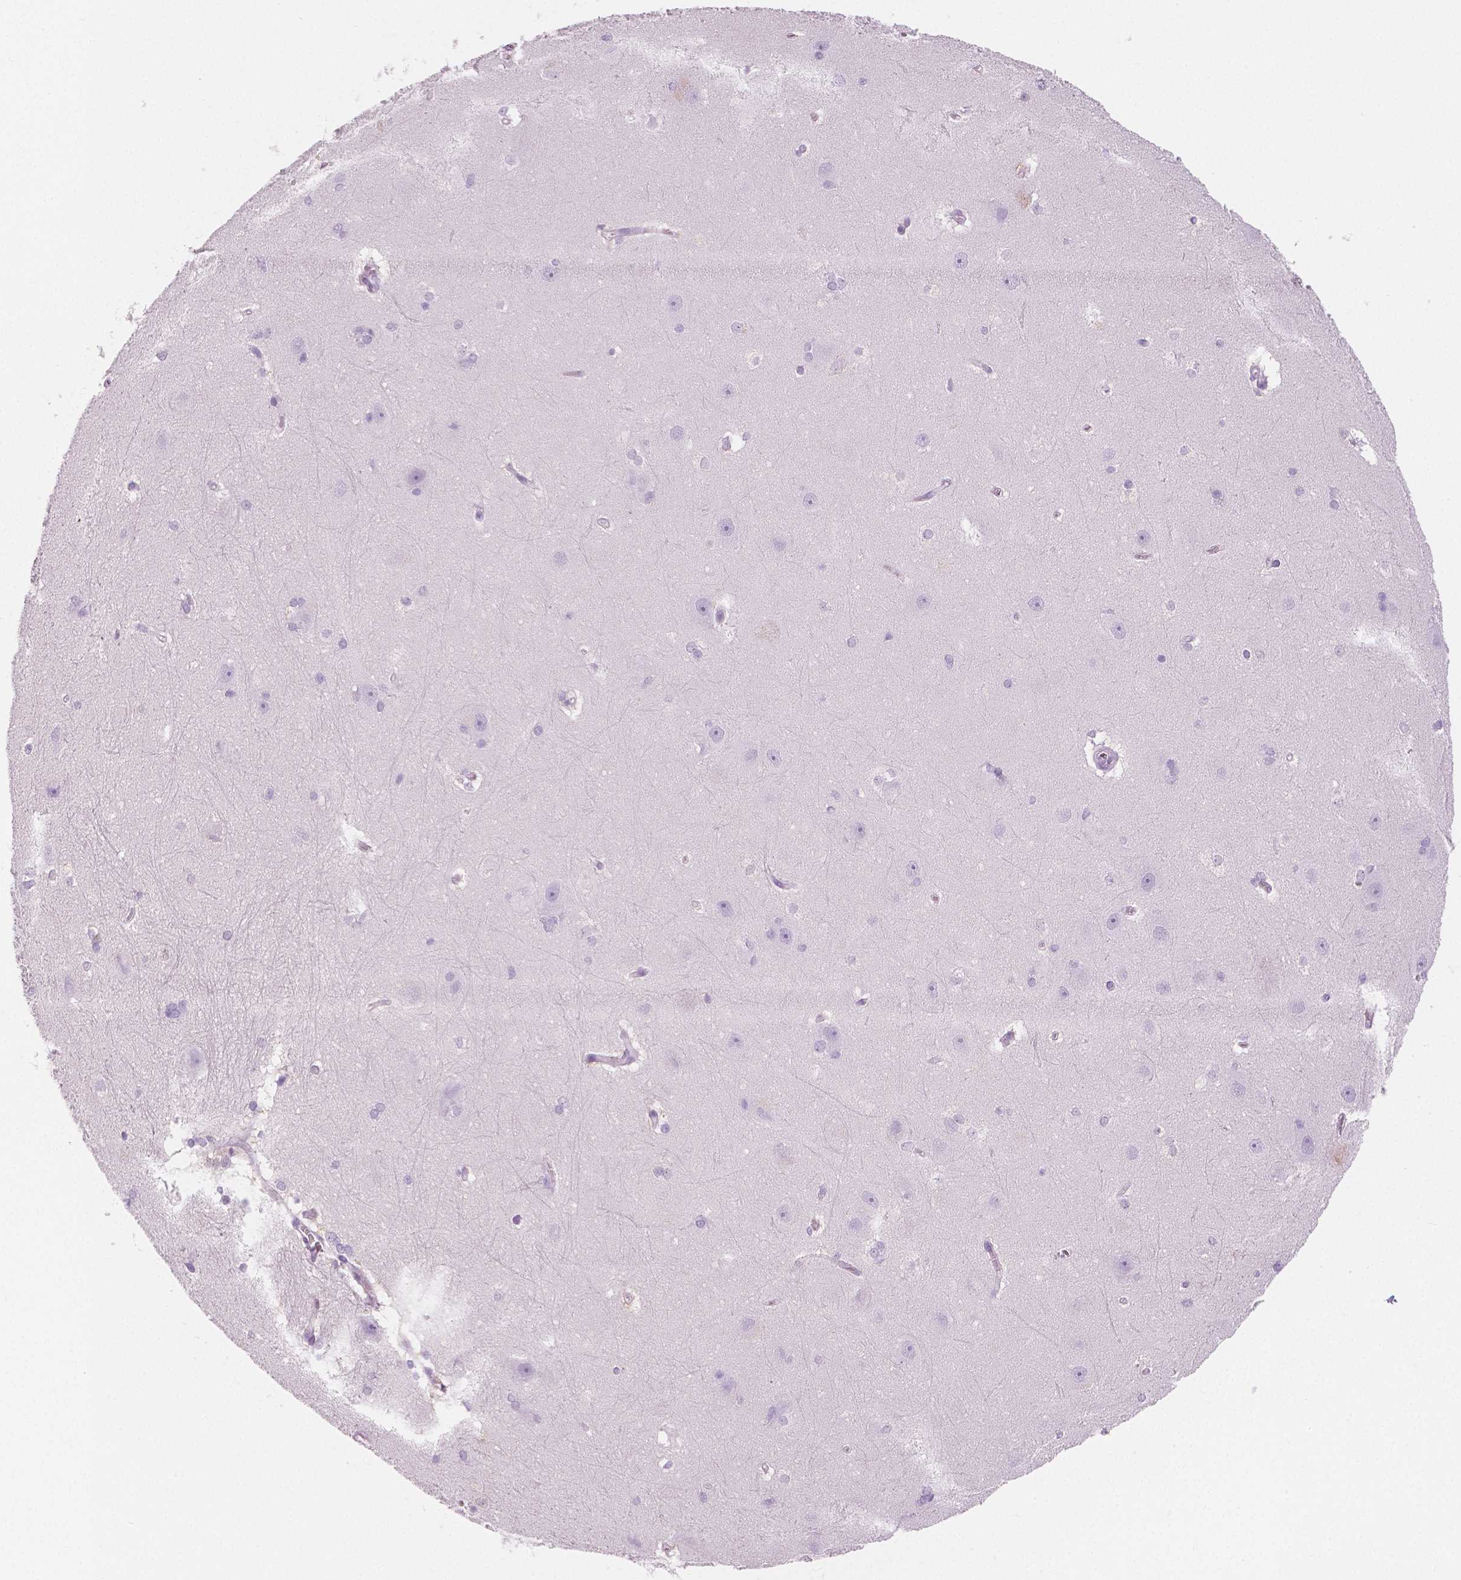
{"staining": {"intensity": "negative", "quantity": "none", "location": "none"}, "tissue": "hippocampus", "cell_type": "Glial cells", "image_type": "normal", "snomed": [{"axis": "morphology", "description": "Normal tissue, NOS"}, {"axis": "topography", "description": "Cerebral cortex"}, {"axis": "topography", "description": "Hippocampus"}], "caption": "There is no significant expression in glial cells of hippocampus.", "gene": "PLIN4", "patient": {"sex": "female", "age": 19}}